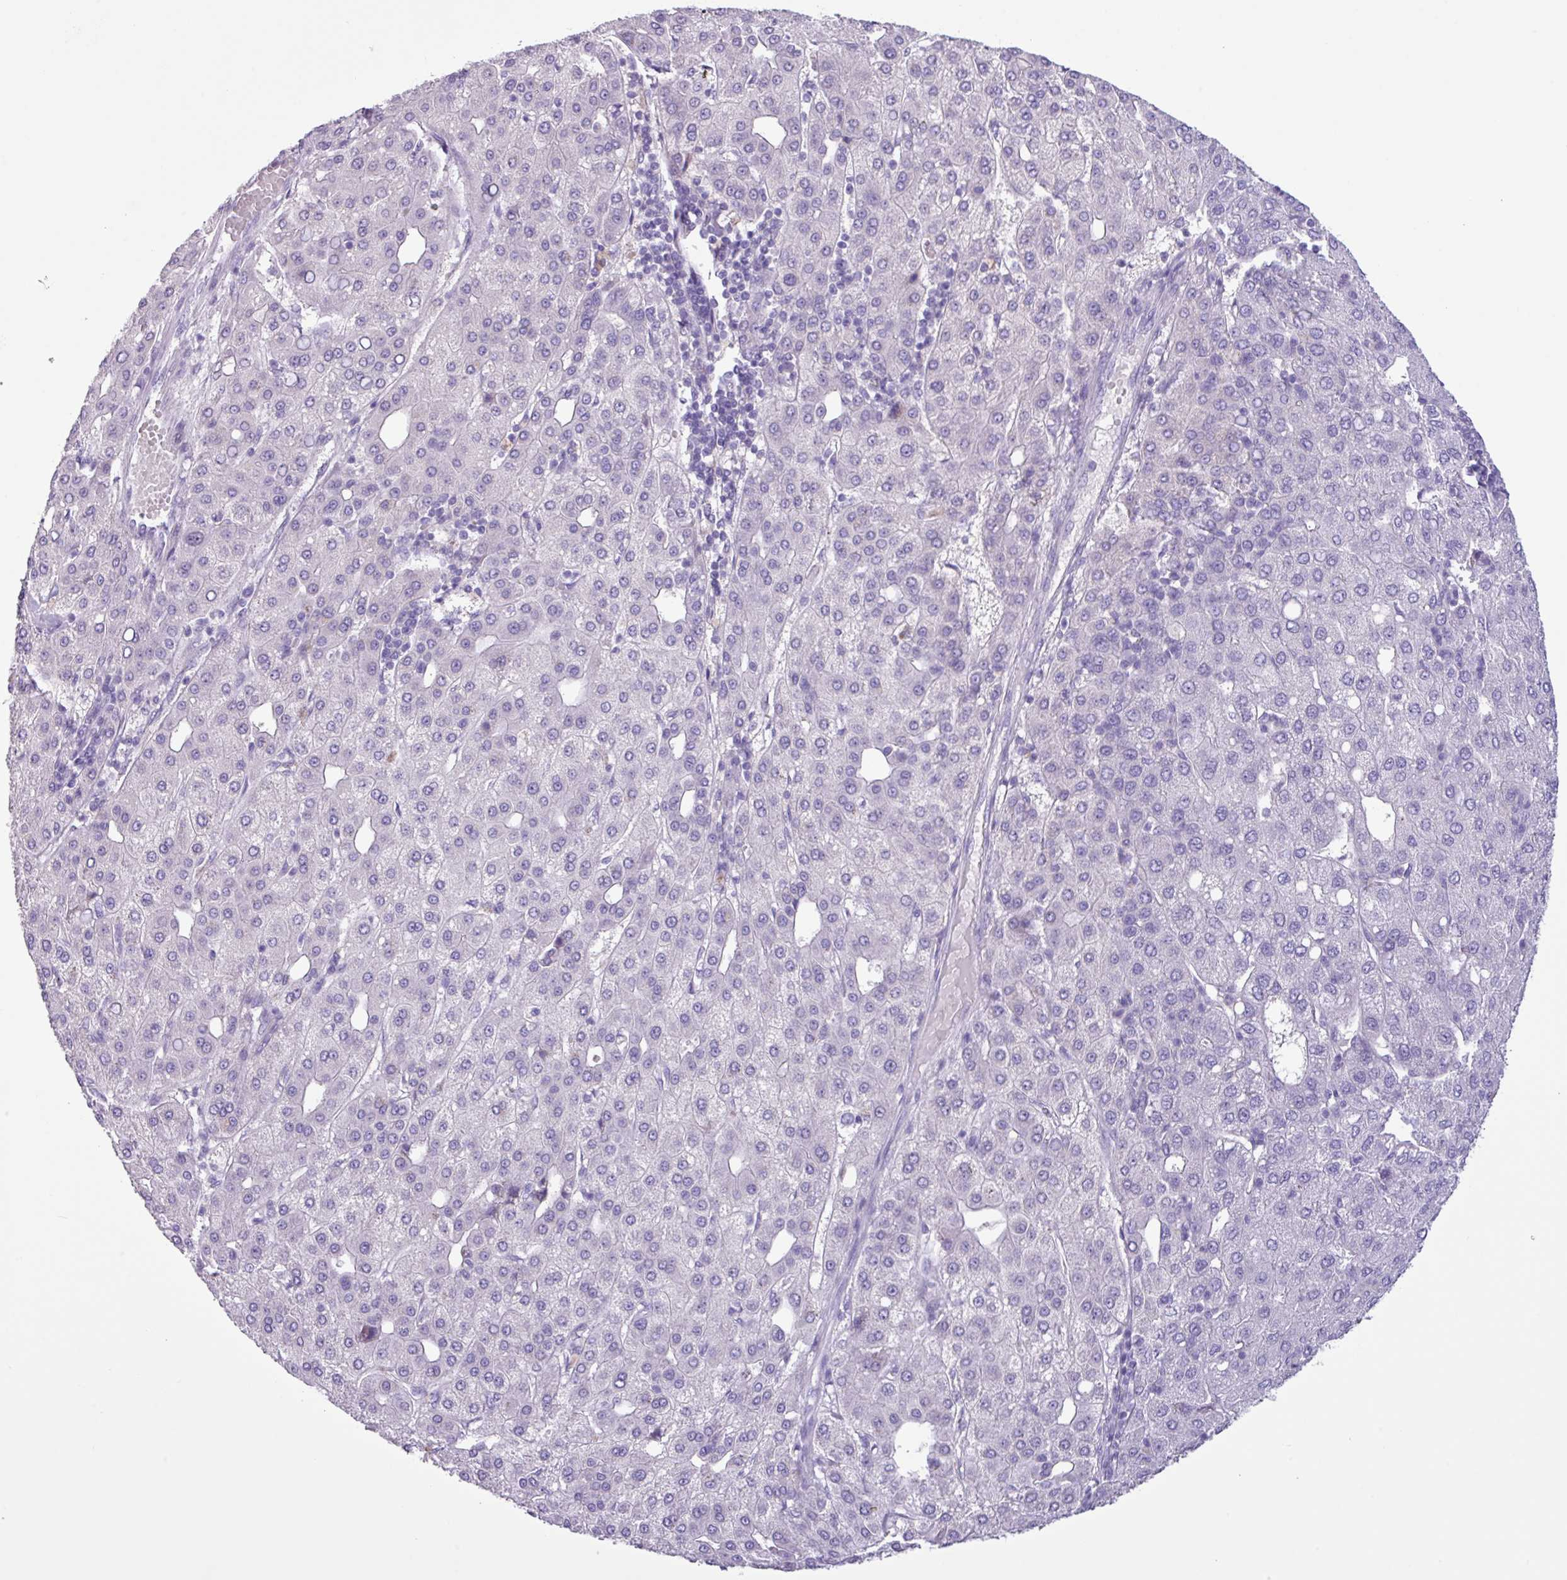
{"staining": {"intensity": "negative", "quantity": "none", "location": "none"}, "tissue": "liver cancer", "cell_type": "Tumor cells", "image_type": "cancer", "snomed": [{"axis": "morphology", "description": "Carcinoma, Hepatocellular, NOS"}, {"axis": "topography", "description": "Liver"}], "caption": "IHC of human hepatocellular carcinoma (liver) demonstrates no expression in tumor cells.", "gene": "CYSTM1", "patient": {"sex": "male", "age": 65}}